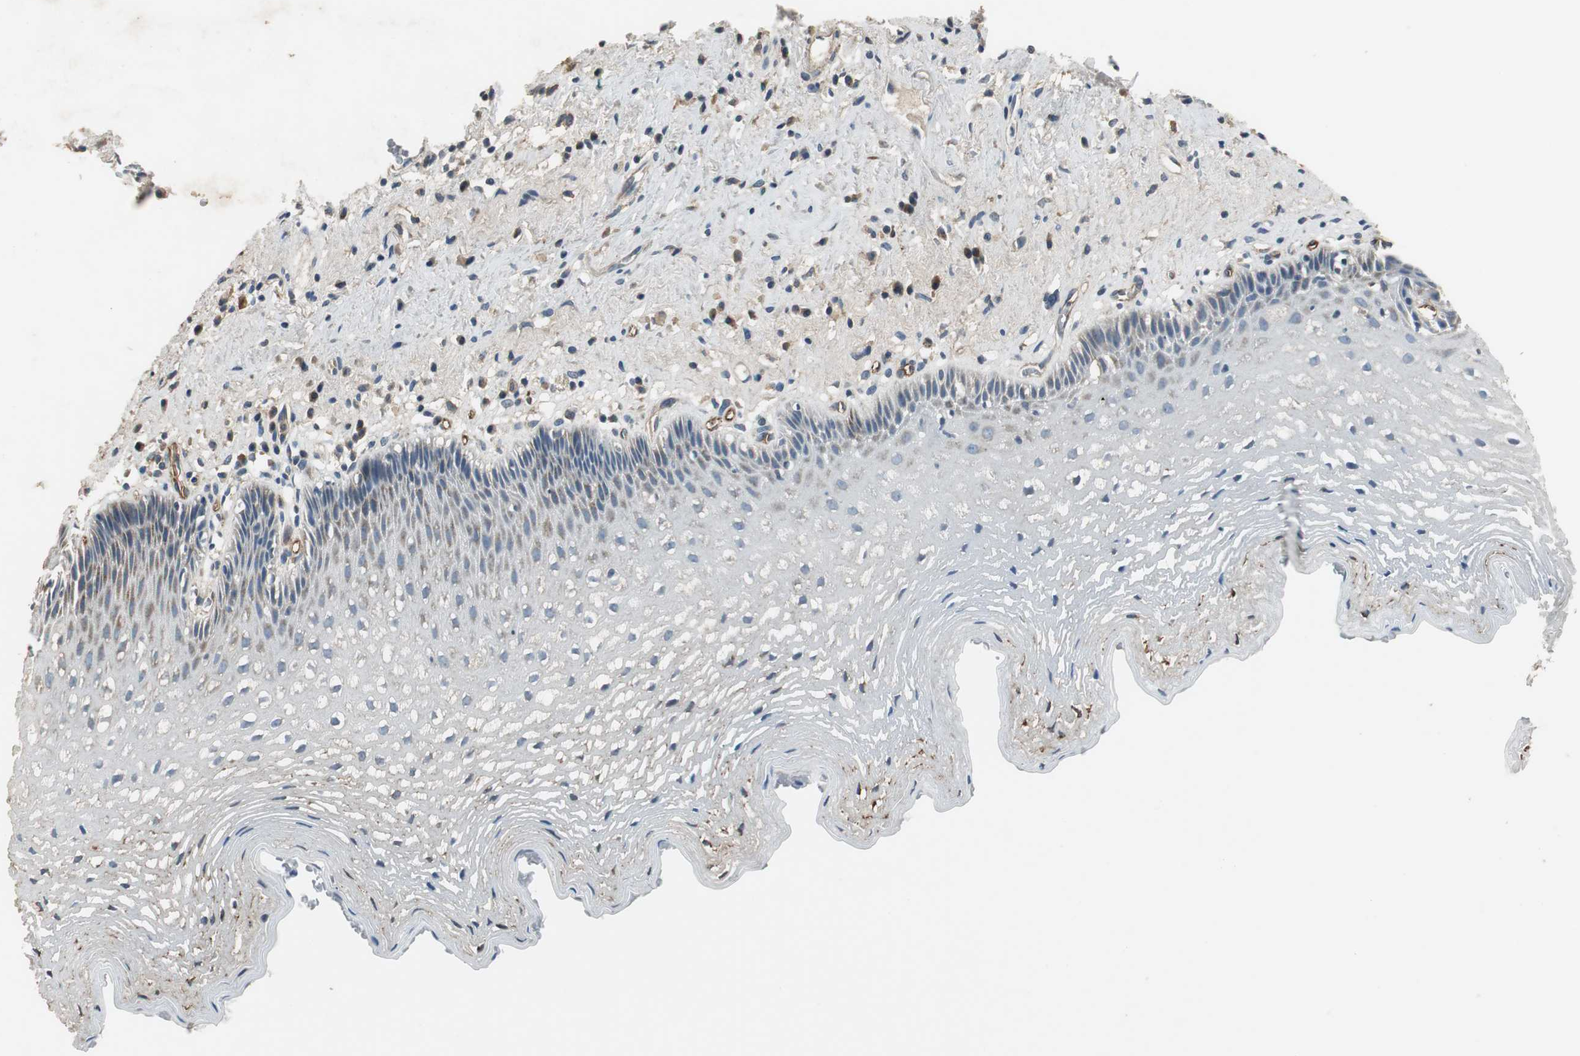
{"staining": {"intensity": "moderate", "quantity": "<25%", "location": "cytoplasmic/membranous"}, "tissue": "esophagus", "cell_type": "Squamous epithelial cells", "image_type": "normal", "snomed": [{"axis": "morphology", "description": "Normal tissue, NOS"}, {"axis": "topography", "description": "Esophagus"}], "caption": "Protein expression analysis of benign esophagus displays moderate cytoplasmic/membranous positivity in approximately <25% of squamous epithelial cells.", "gene": "MSTO1", "patient": {"sex": "female", "age": 70}}